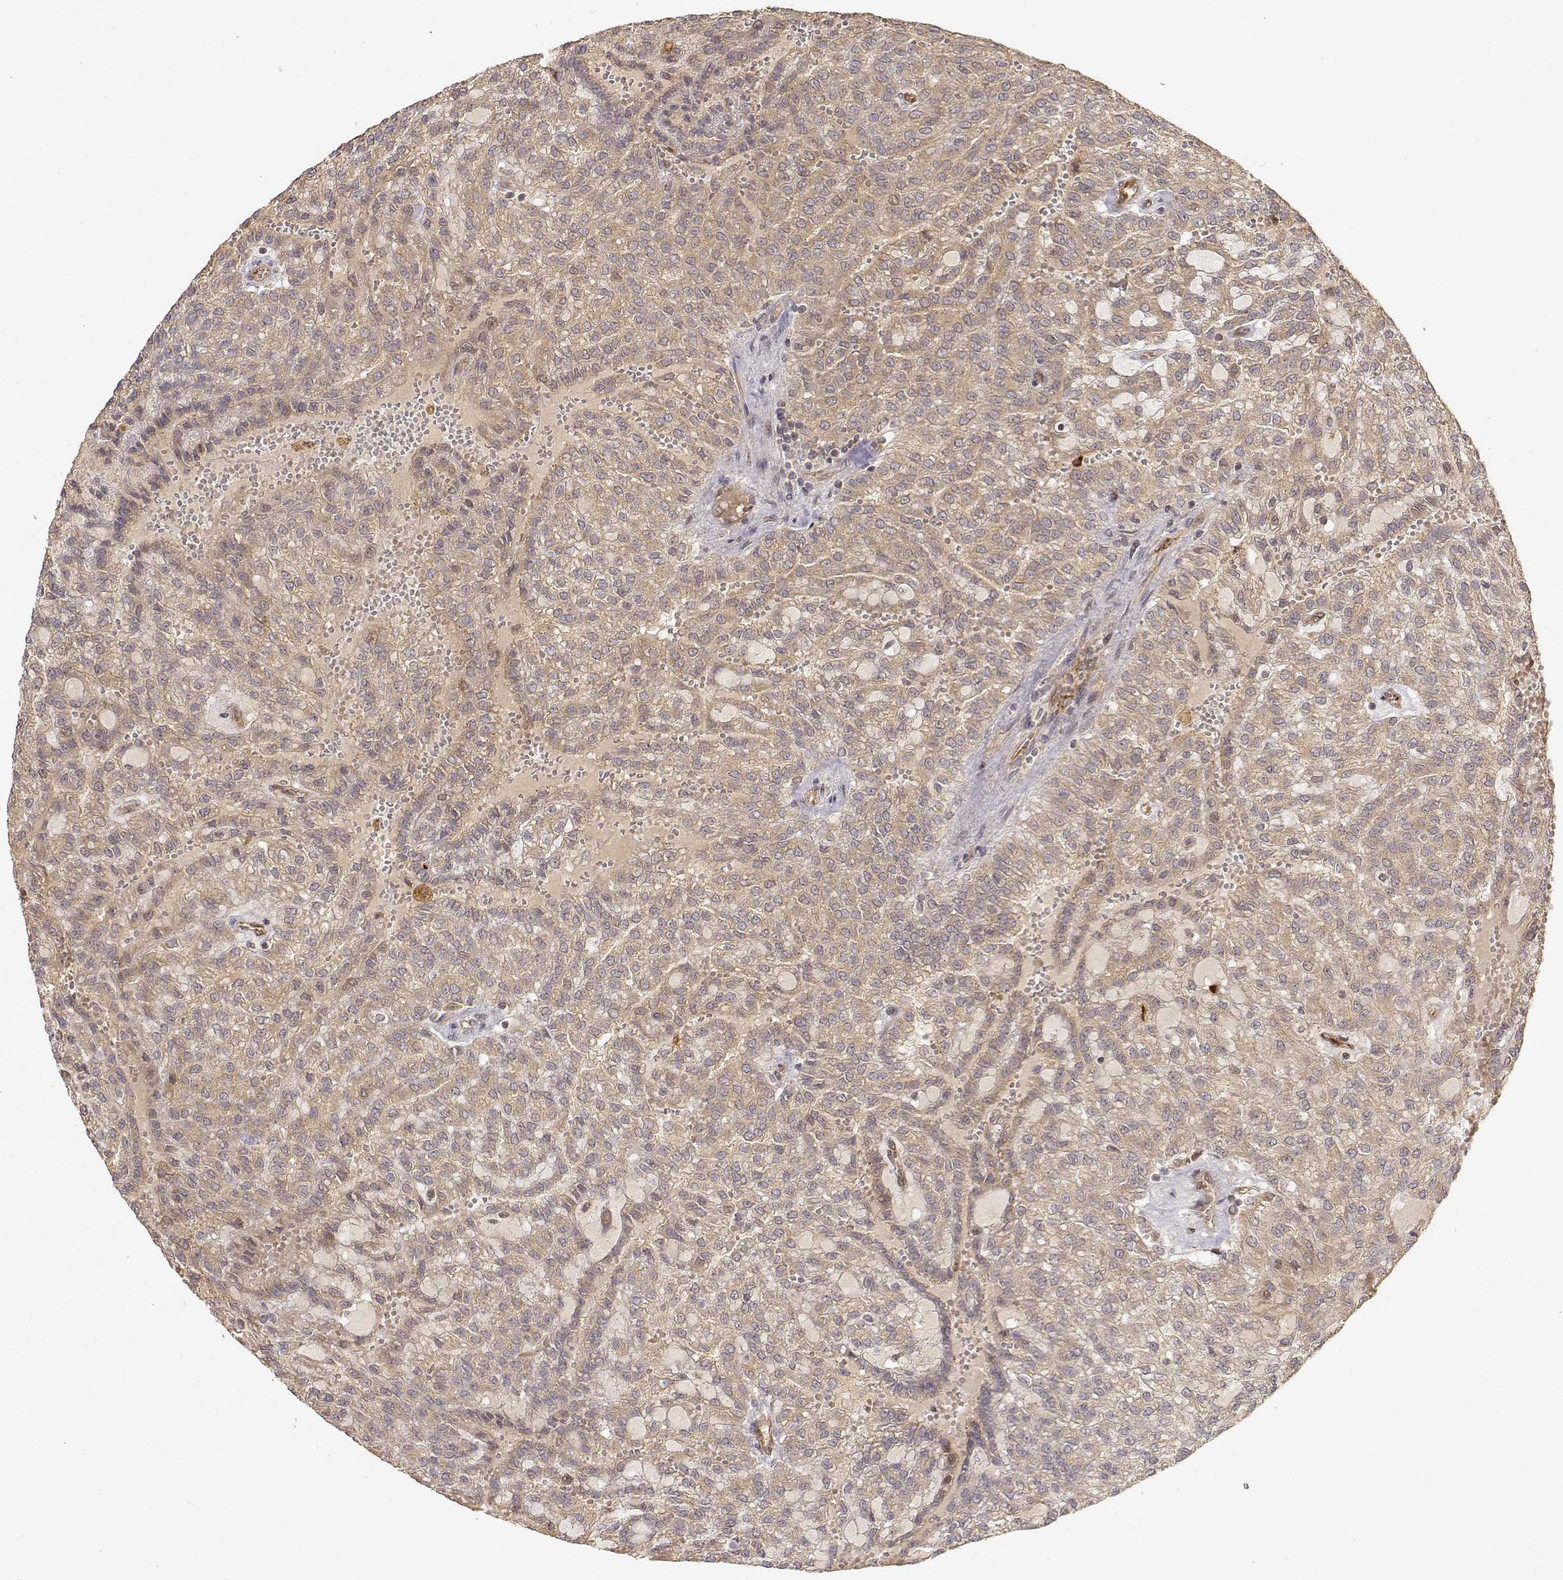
{"staining": {"intensity": "weak", "quantity": ">75%", "location": "cytoplasmic/membranous"}, "tissue": "renal cancer", "cell_type": "Tumor cells", "image_type": "cancer", "snomed": [{"axis": "morphology", "description": "Adenocarcinoma, NOS"}, {"axis": "topography", "description": "Kidney"}], "caption": "IHC image of neoplastic tissue: renal adenocarcinoma stained using immunohistochemistry demonstrates low levels of weak protein expression localized specifically in the cytoplasmic/membranous of tumor cells, appearing as a cytoplasmic/membranous brown color.", "gene": "CDK5RAP2", "patient": {"sex": "male", "age": 63}}